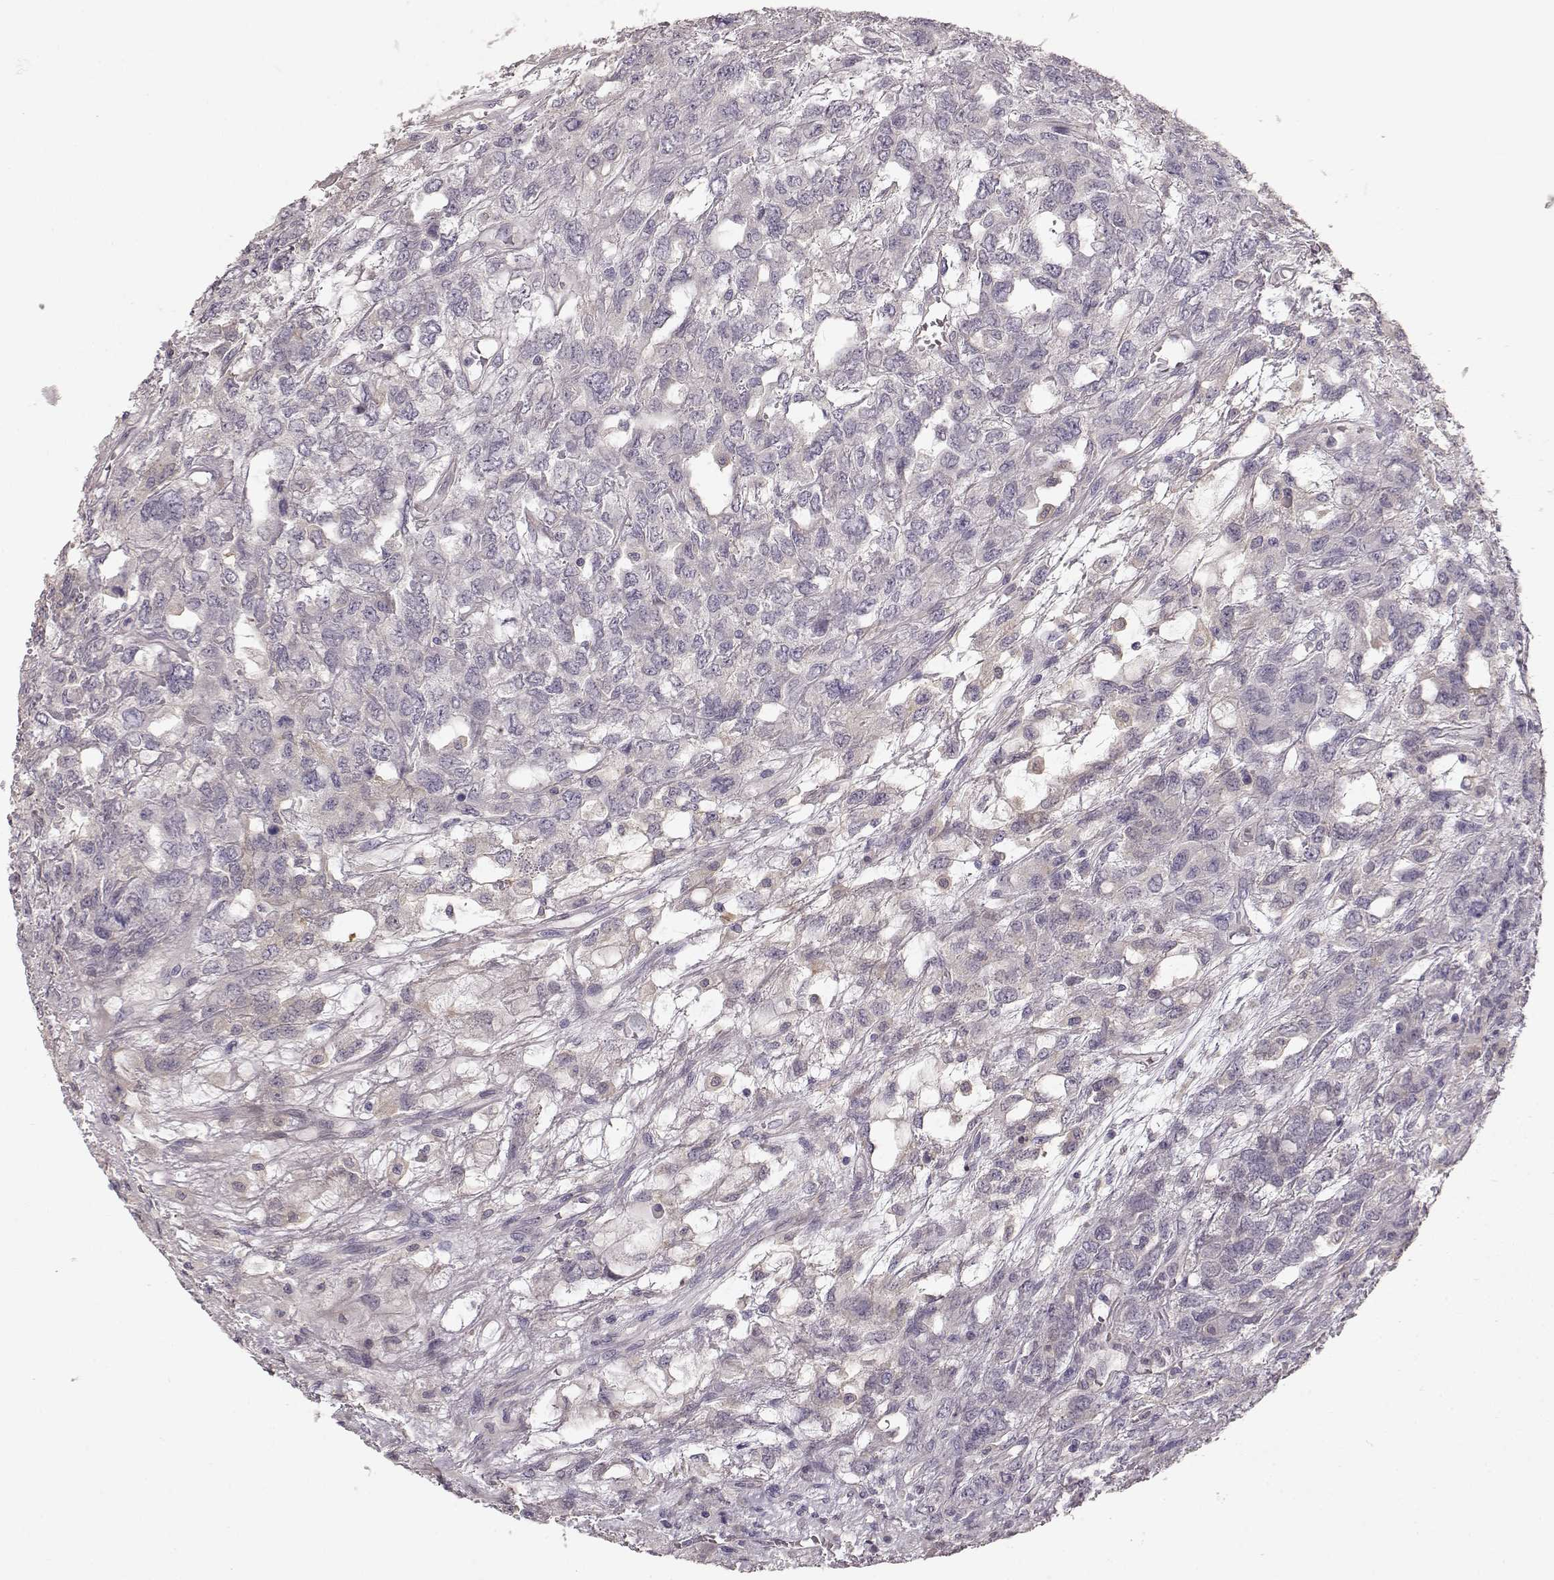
{"staining": {"intensity": "negative", "quantity": "none", "location": "none"}, "tissue": "testis cancer", "cell_type": "Tumor cells", "image_type": "cancer", "snomed": [{"axis": "morphology", "description": "Seminoma, NOS"}, {"axis": "topography", "description": "Testis"}], "caption": "This is an immunohistochemistry micrograph of human testis cancer. There is no staining in tumor cells.", "gene": "GPR50", "patient": {"sex": "male", "age": 52}}